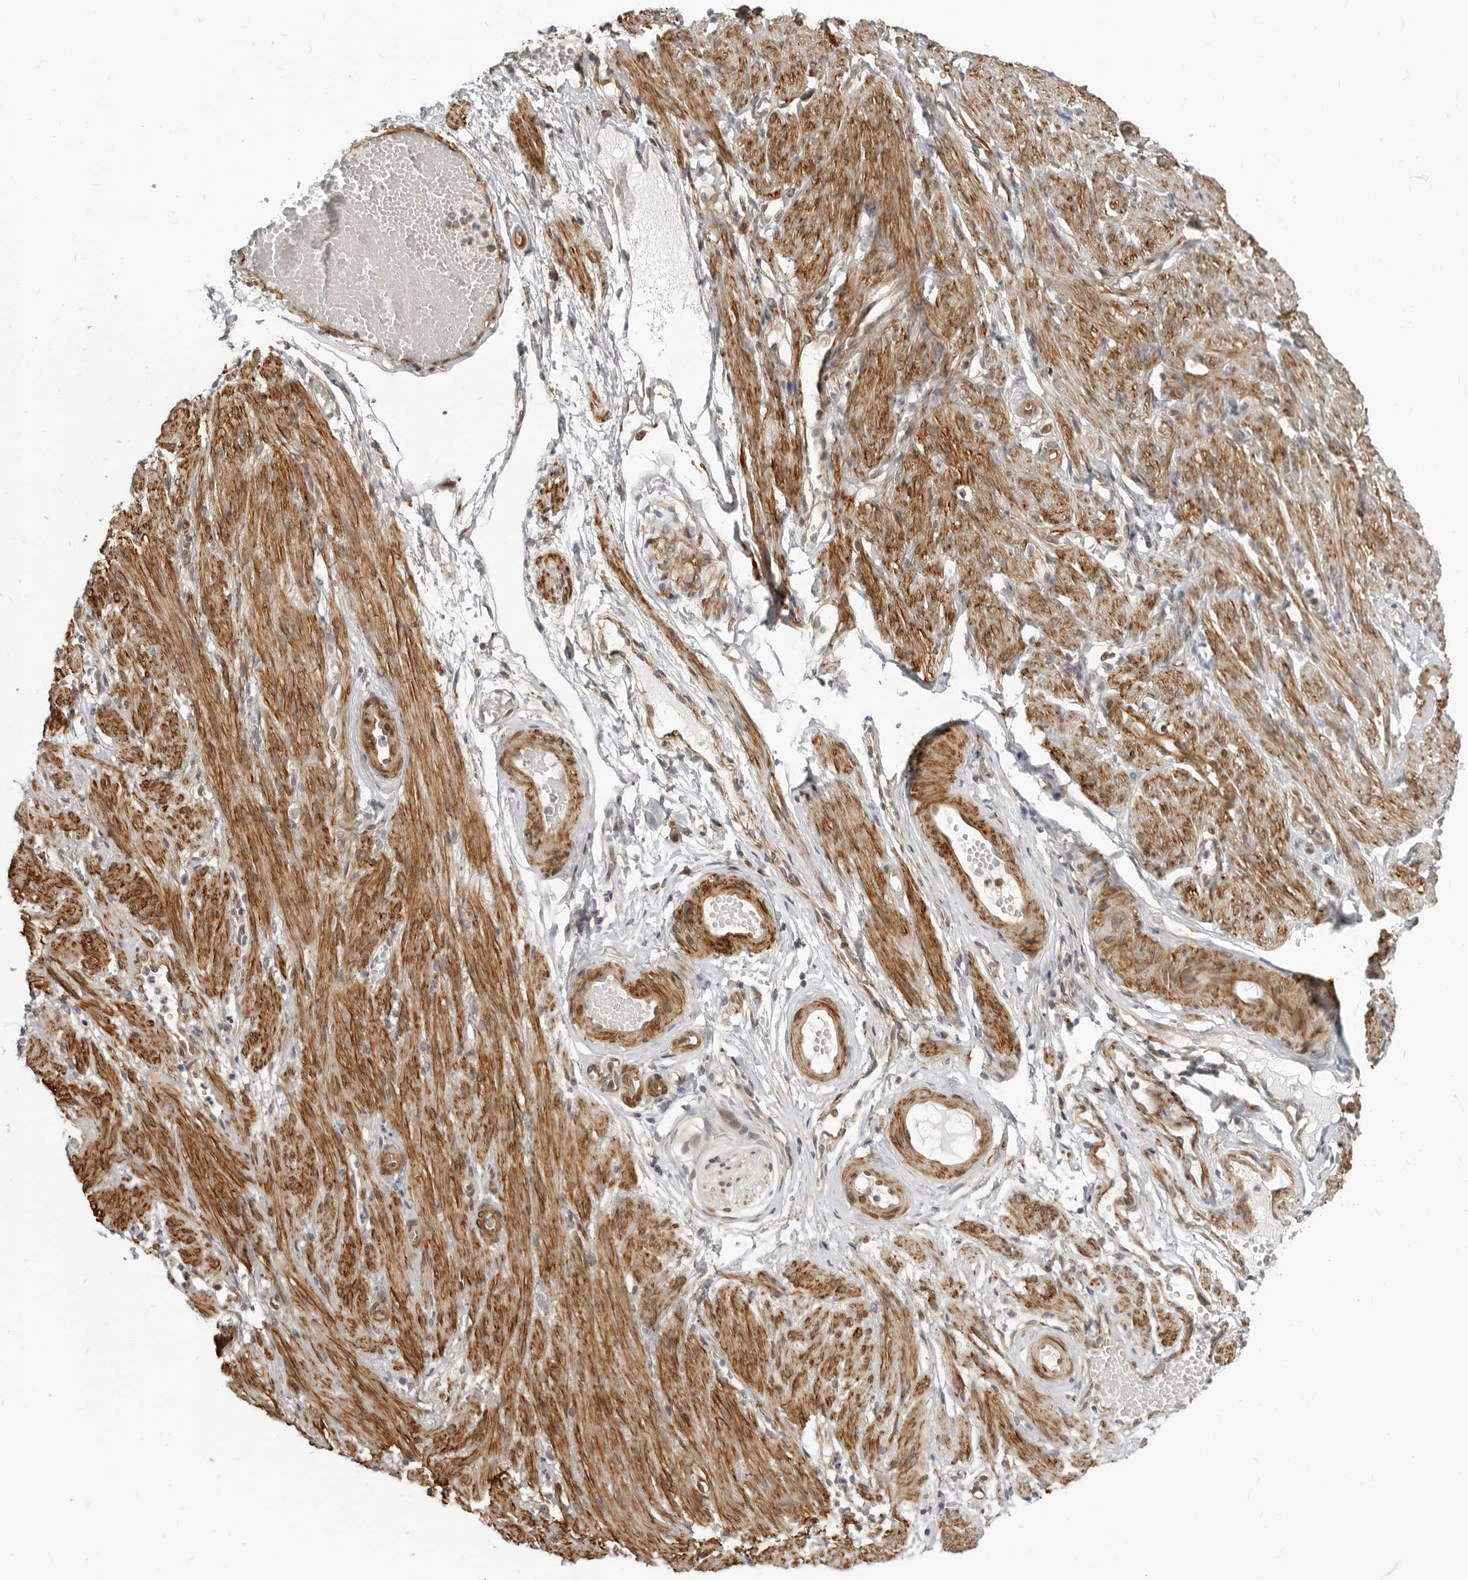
{"staining": {"intensity": "negative", "quantity": "none", "location": "none"}, "tissue": "adipose tissue", "cell_type": "Adipocytes", "image_type": "normal", "snomed": [{"axis": "morphology", "description": "Normal tissue, NOS"}, {"axis": "topography", "description": "Smooth muscle"}, {"axis": "topography", "description": "Peripheral nerve tissue"}], "caption": "Immunohistochemistry (IHC) of benign human adipose tissue shows no staining in adipocytes.", "gene": "SRGAP2", "patient": {"sex": "female", "age": 39}}